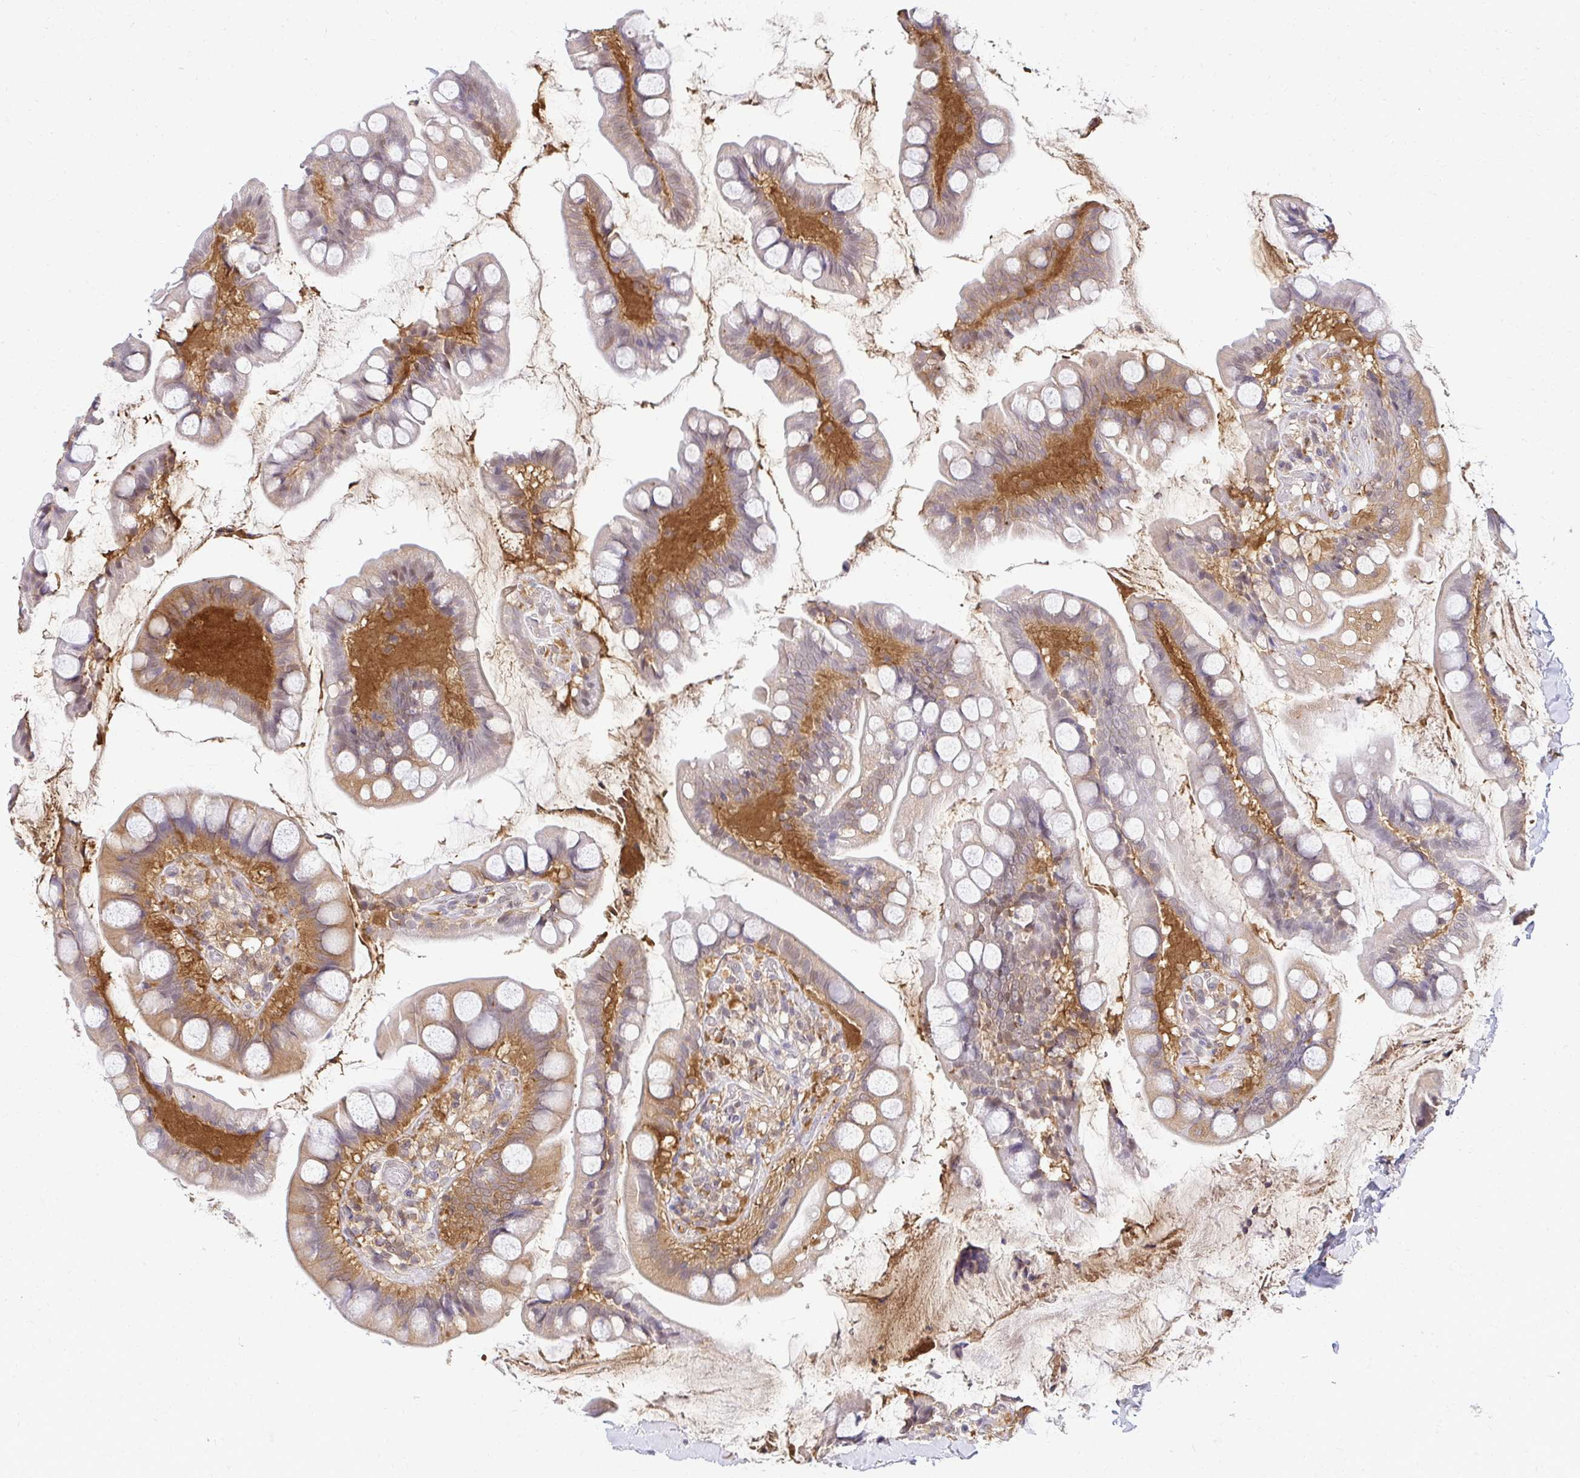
{"staining": {"intensity": "moderate", "quantity": ">75%", "location": "cytoplasmic/membranous,nuclear"}, "tissue": "small intestine", "cell_type": "Glandular cells", "image_type": "normal", "snomed": [{"axis": "morphology", "description": "Normal tissue, NOS"}, {"axis": "topography", "description": "Small intestine"}], "caption": "This photomicrograph exhibits benign small intestine stained with immunohistochemistry to label a protein in brown. The cytoplasmic/membranous,nuclear of glandular cells show moderate positivity for the protein. Nuclei are counter-stained blue.", "gene": "PSMA4", "patient": {"sex": "male", "age": 70}}